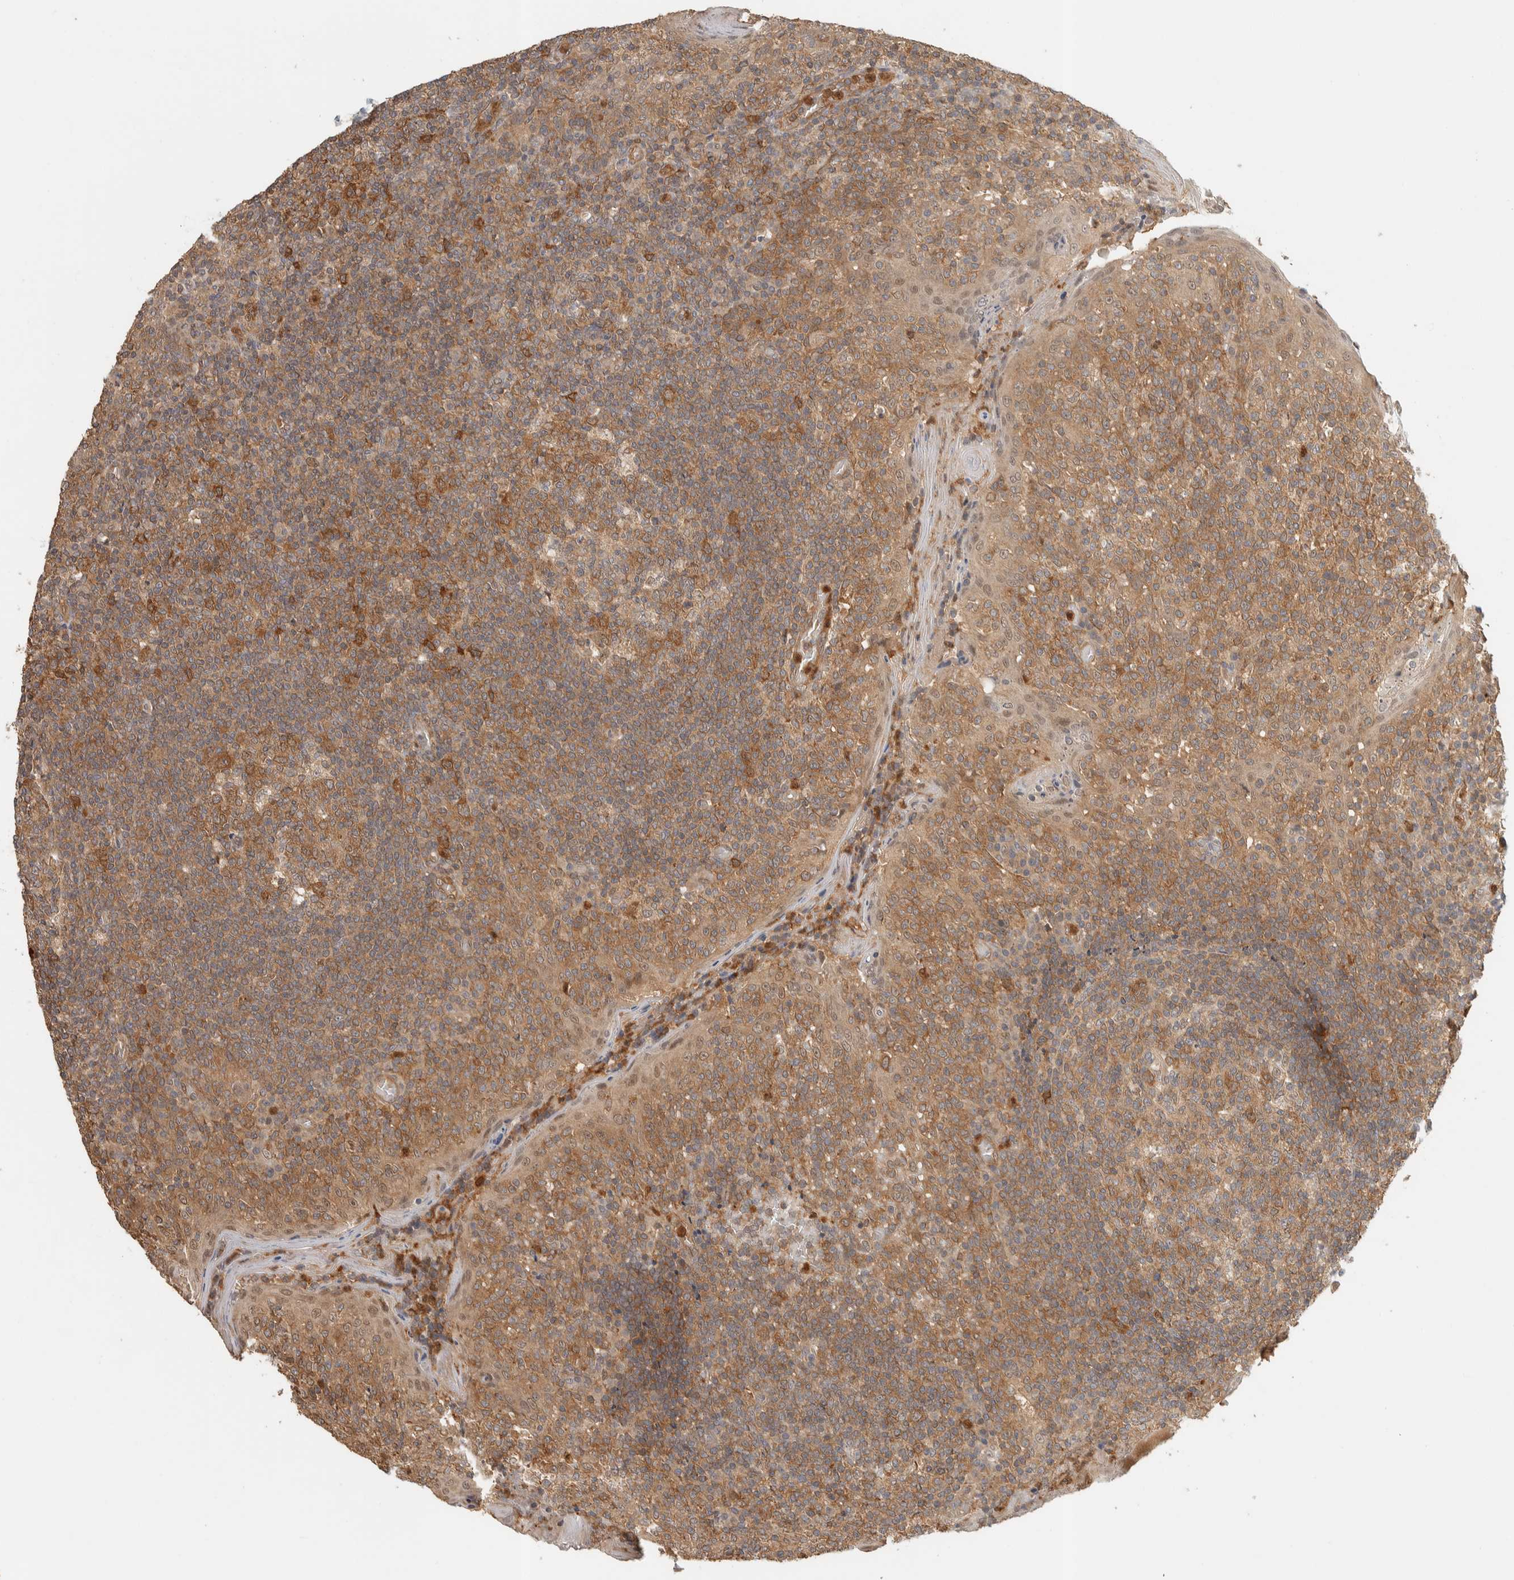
{"staining": {"intensity": "moderate", "quantity": ">75%", "location": "cytoplasmic/membranous"}, "tissue": "tonsil", "cell_type": "Germinal center cells", "image_type": "normal", "snomed": [{"axis": "morphology", "description": "Normal tissue, NOS"}, {"axis": "topography", "description": "Tonsil"}], "caption": "Tonsil stained for a protein (brown) displays moderate cytoplasmic/membranous positive staining in about >75% of germinal center cells.", "gene": "ADSS2", "patient": {"sex": "female", "age": 19}}